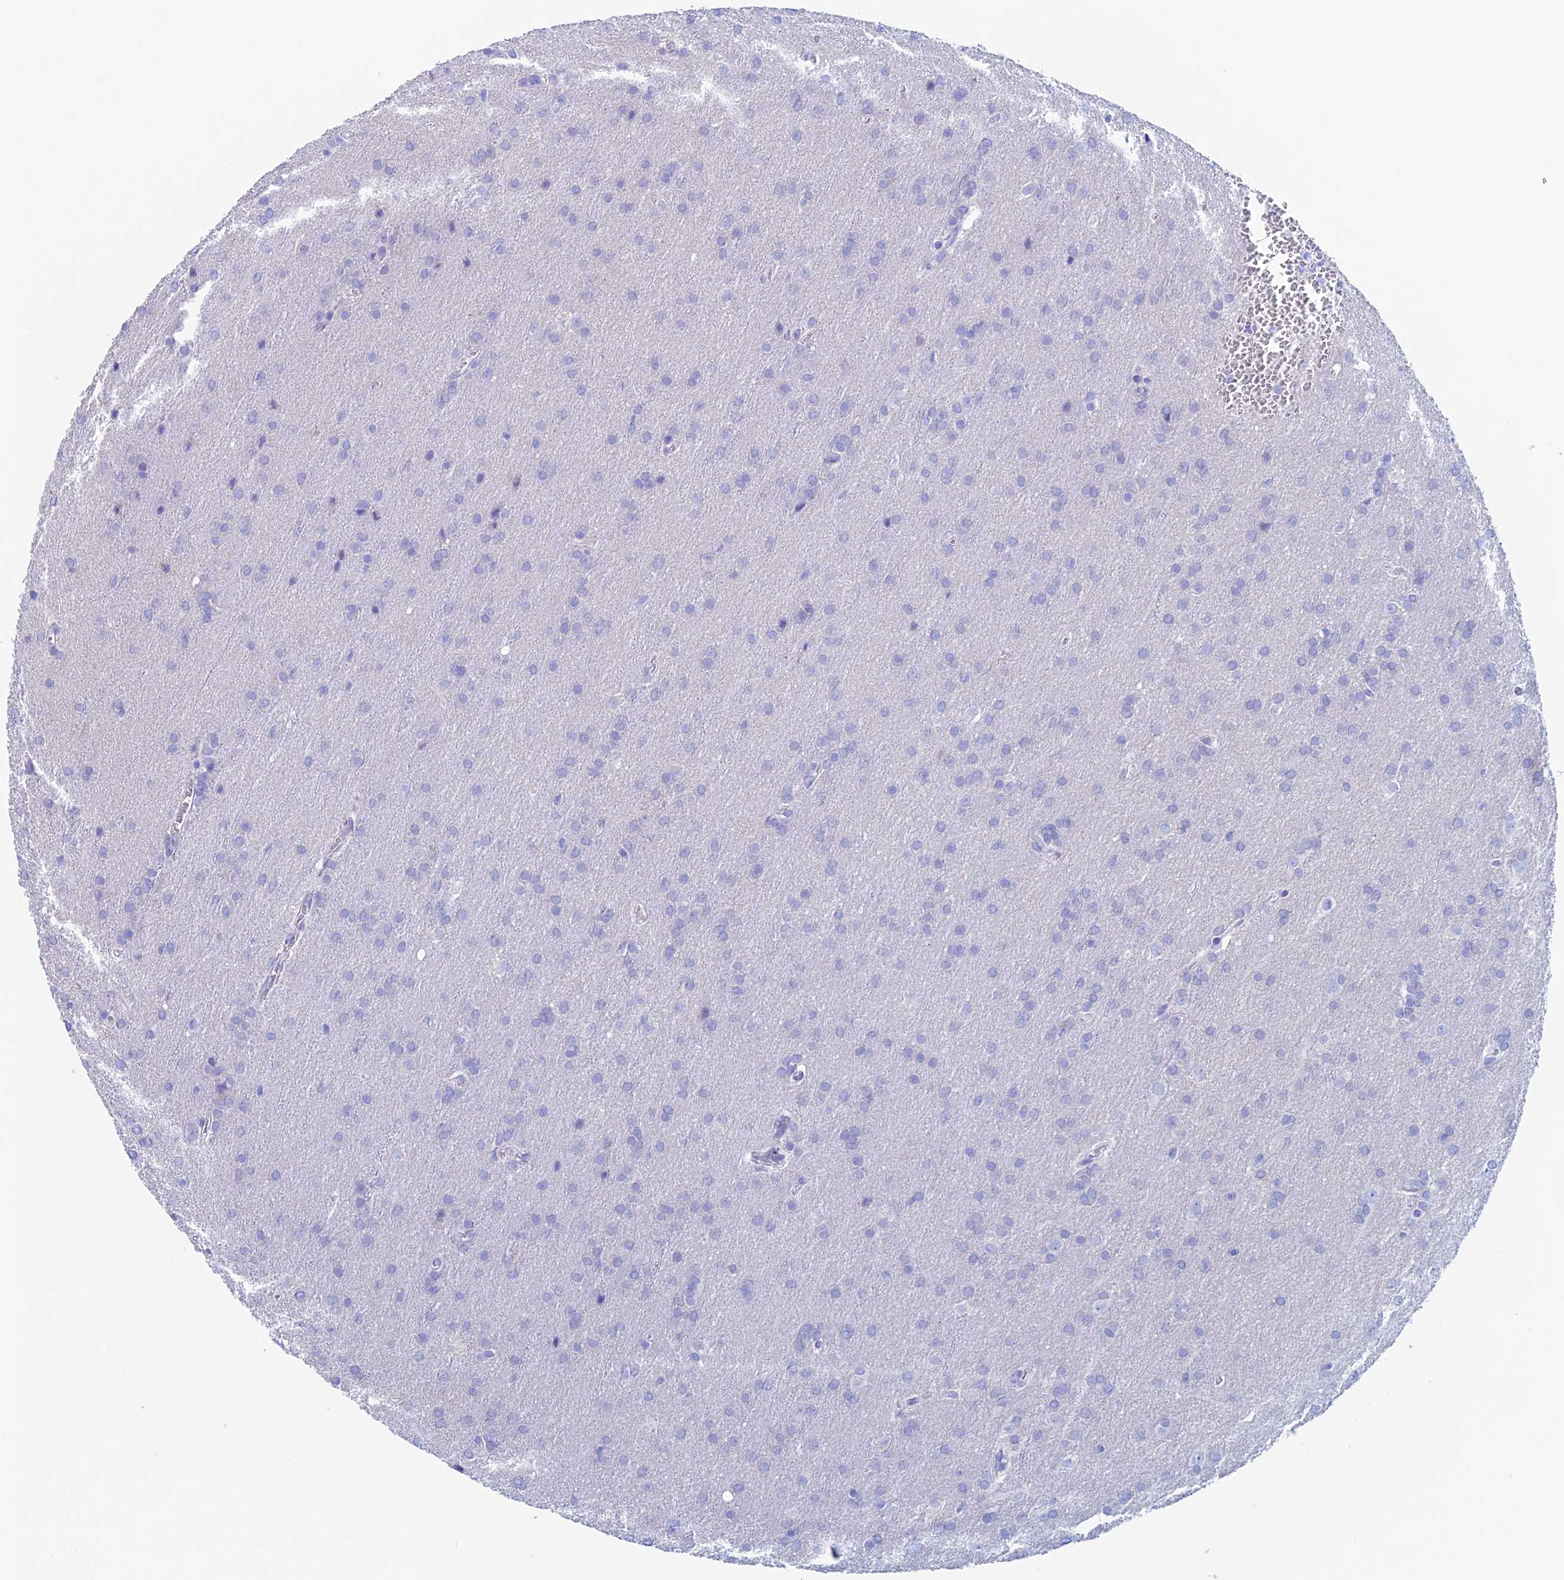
{"staining": {"intensity": "negative", "quantity": "none", "location": "none"}, "tissue": "glioma", "cell_type": "Tumor cells", "image_type": "cancer", "snomed": [{"axis": "morphology", "description": "Glioma, malignant, Low grade"}, {"axis": "topography", "description": "Brain"}], "caption": "There is no significant positivity in tumor cells of glioma.", "gene": "PSMC3IP", "patient": {"sex": "female", "age": 32}}